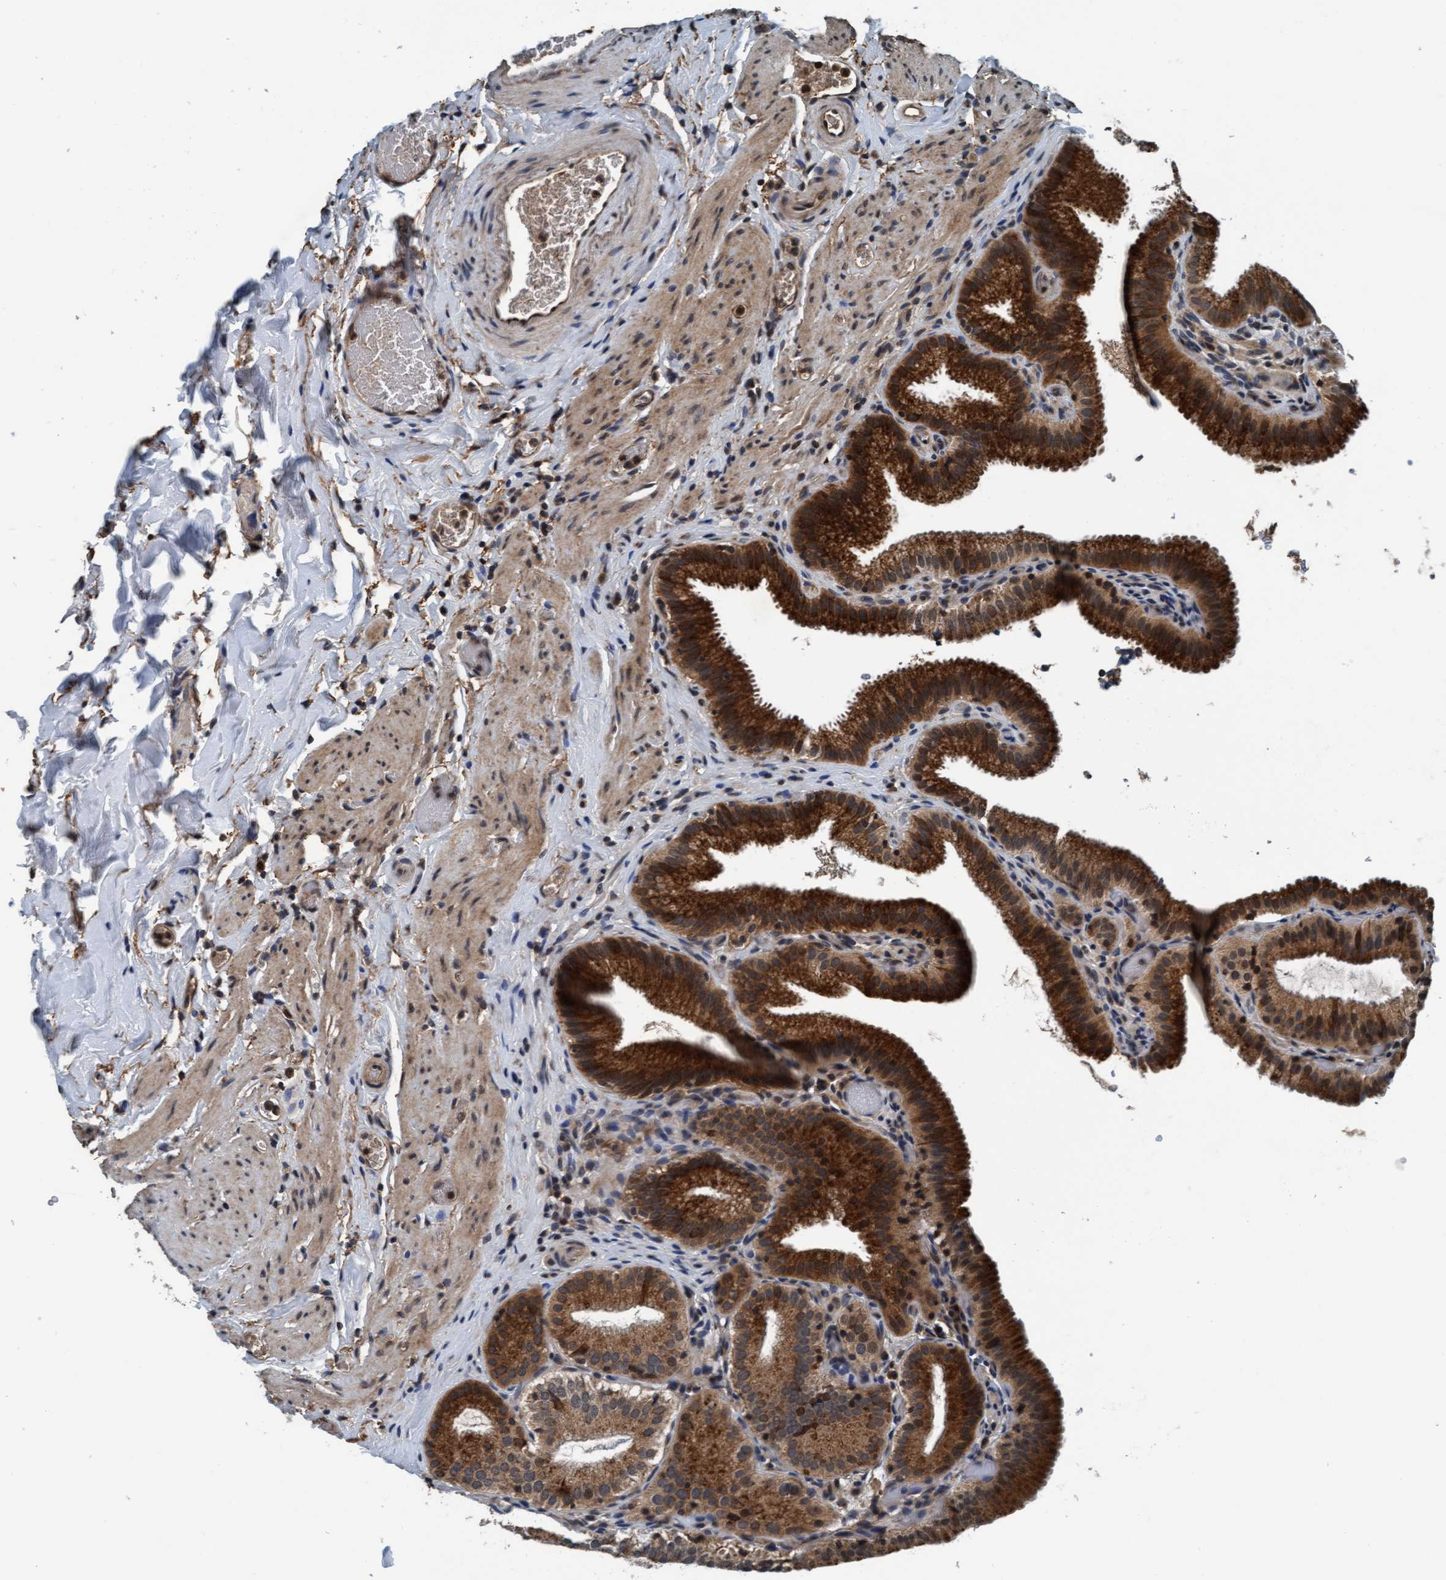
{"staining": {"intensity": "strong", "quantity": ">75%", "location": "cytoplasmic/membranous,nuclear"}, "tissue": "gallbladder", "cell_type": "Glandular cells", "image_type": "normal", "snomed": [{"axis": "morphology", "description": "Normal tissue, NOS"}, {"axis": "topography", "description": "Gallbladder"}], "caption": "Gallbladder stained for a protein shows strong cytoplasmic/membranous,nuclear positivity in glandular cells. Ihc stains the protein in brown and the nuclei are stained blue.", "gene": "WASF1", "patient": {"sex": "male", "age": 54}}